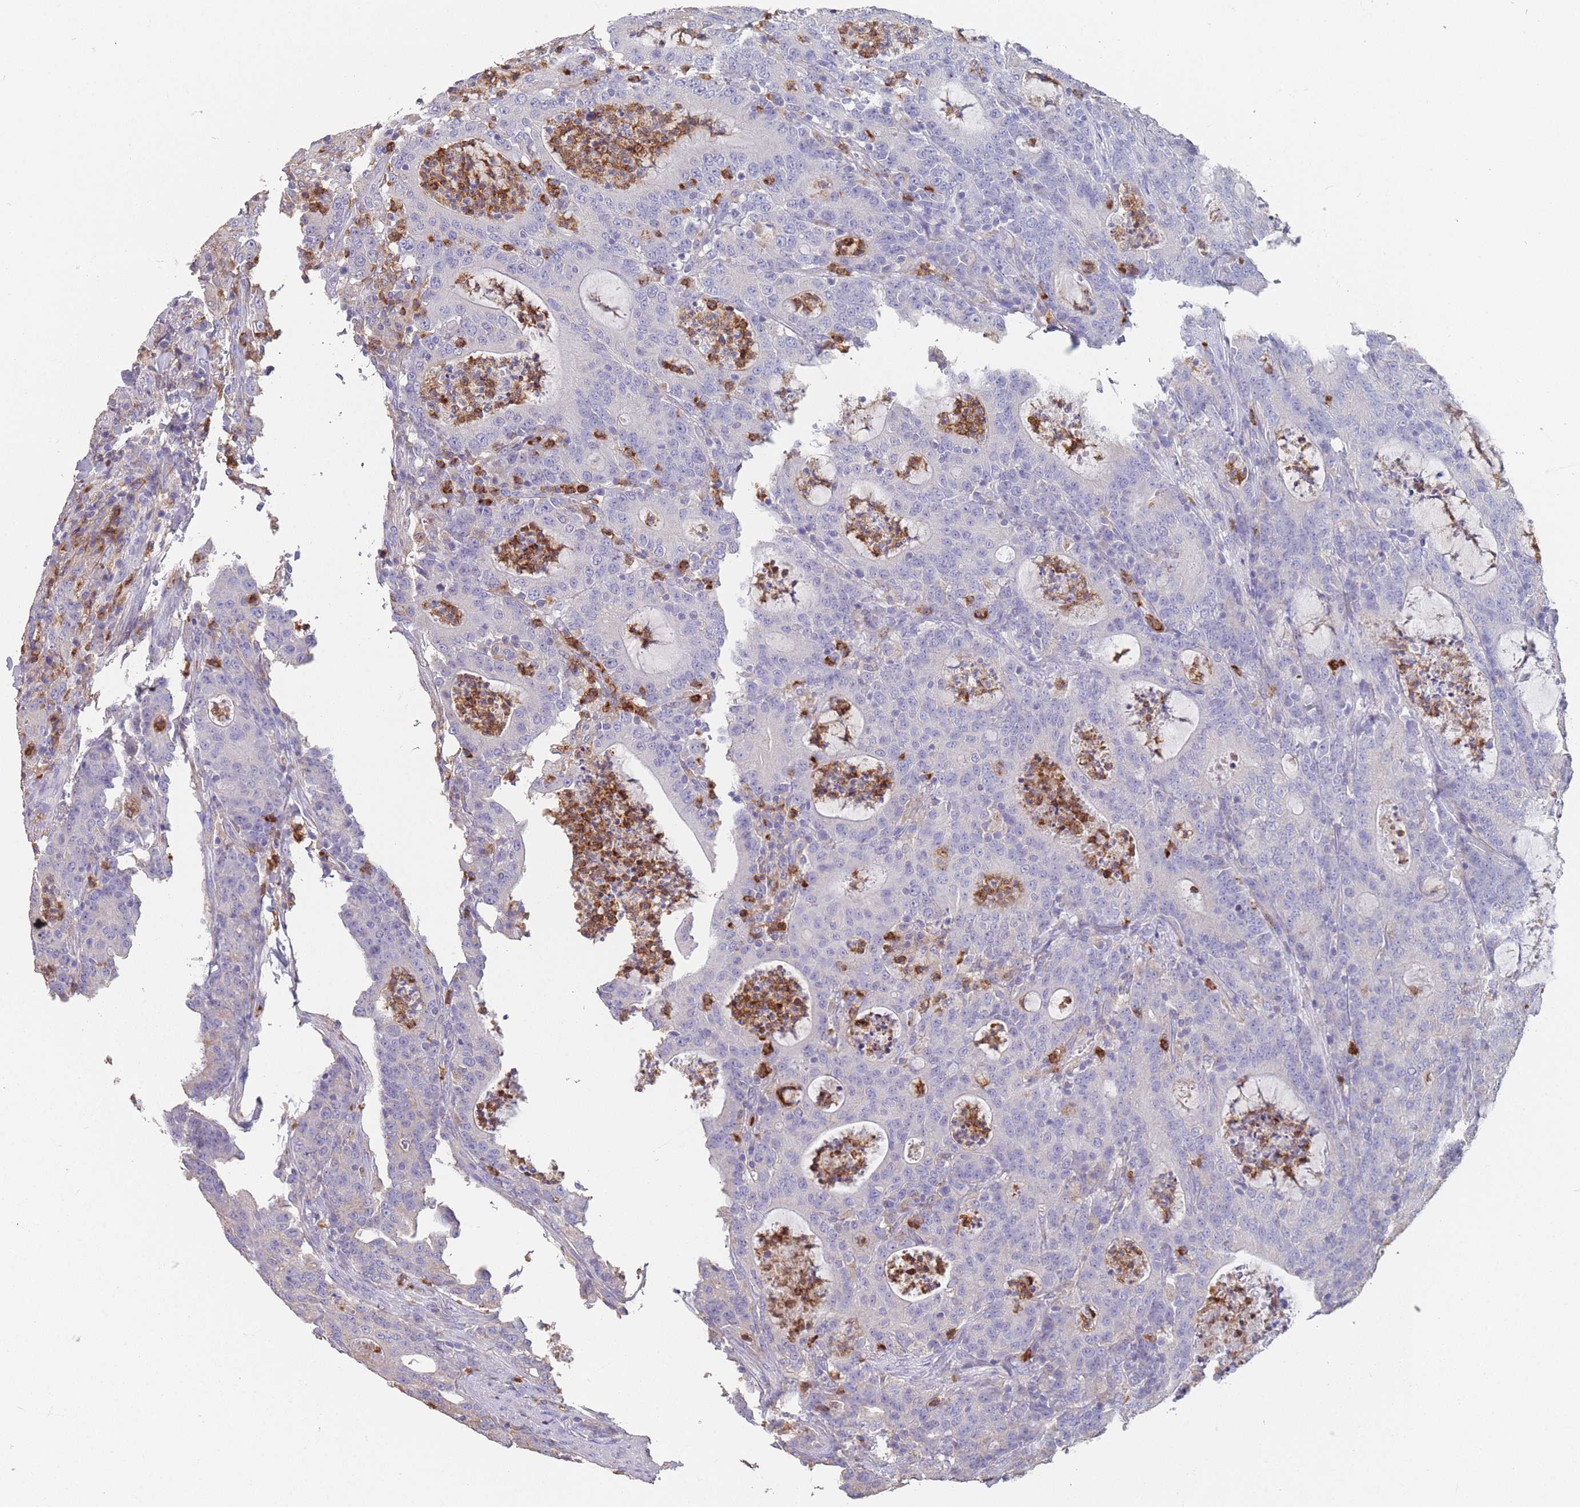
{"staining": {"intensity": "negative", "quantity": "none", "location": "none"}, "tissue": "colorectal cancer", "cell_type": "Tumor cells", "image_type": "cancer", "snomed": [{"axis": "morphology", "description": "Adenocarcinoma, NOS"}, {"axis": "topography", "description": "Colon"}], "caption": "Protein analysis of adenocarcinoma (colorectal) shows no significant staining in tumor cells.", "gene": "CLEC12A", "patient": {"sex": "male", "age": 83}}